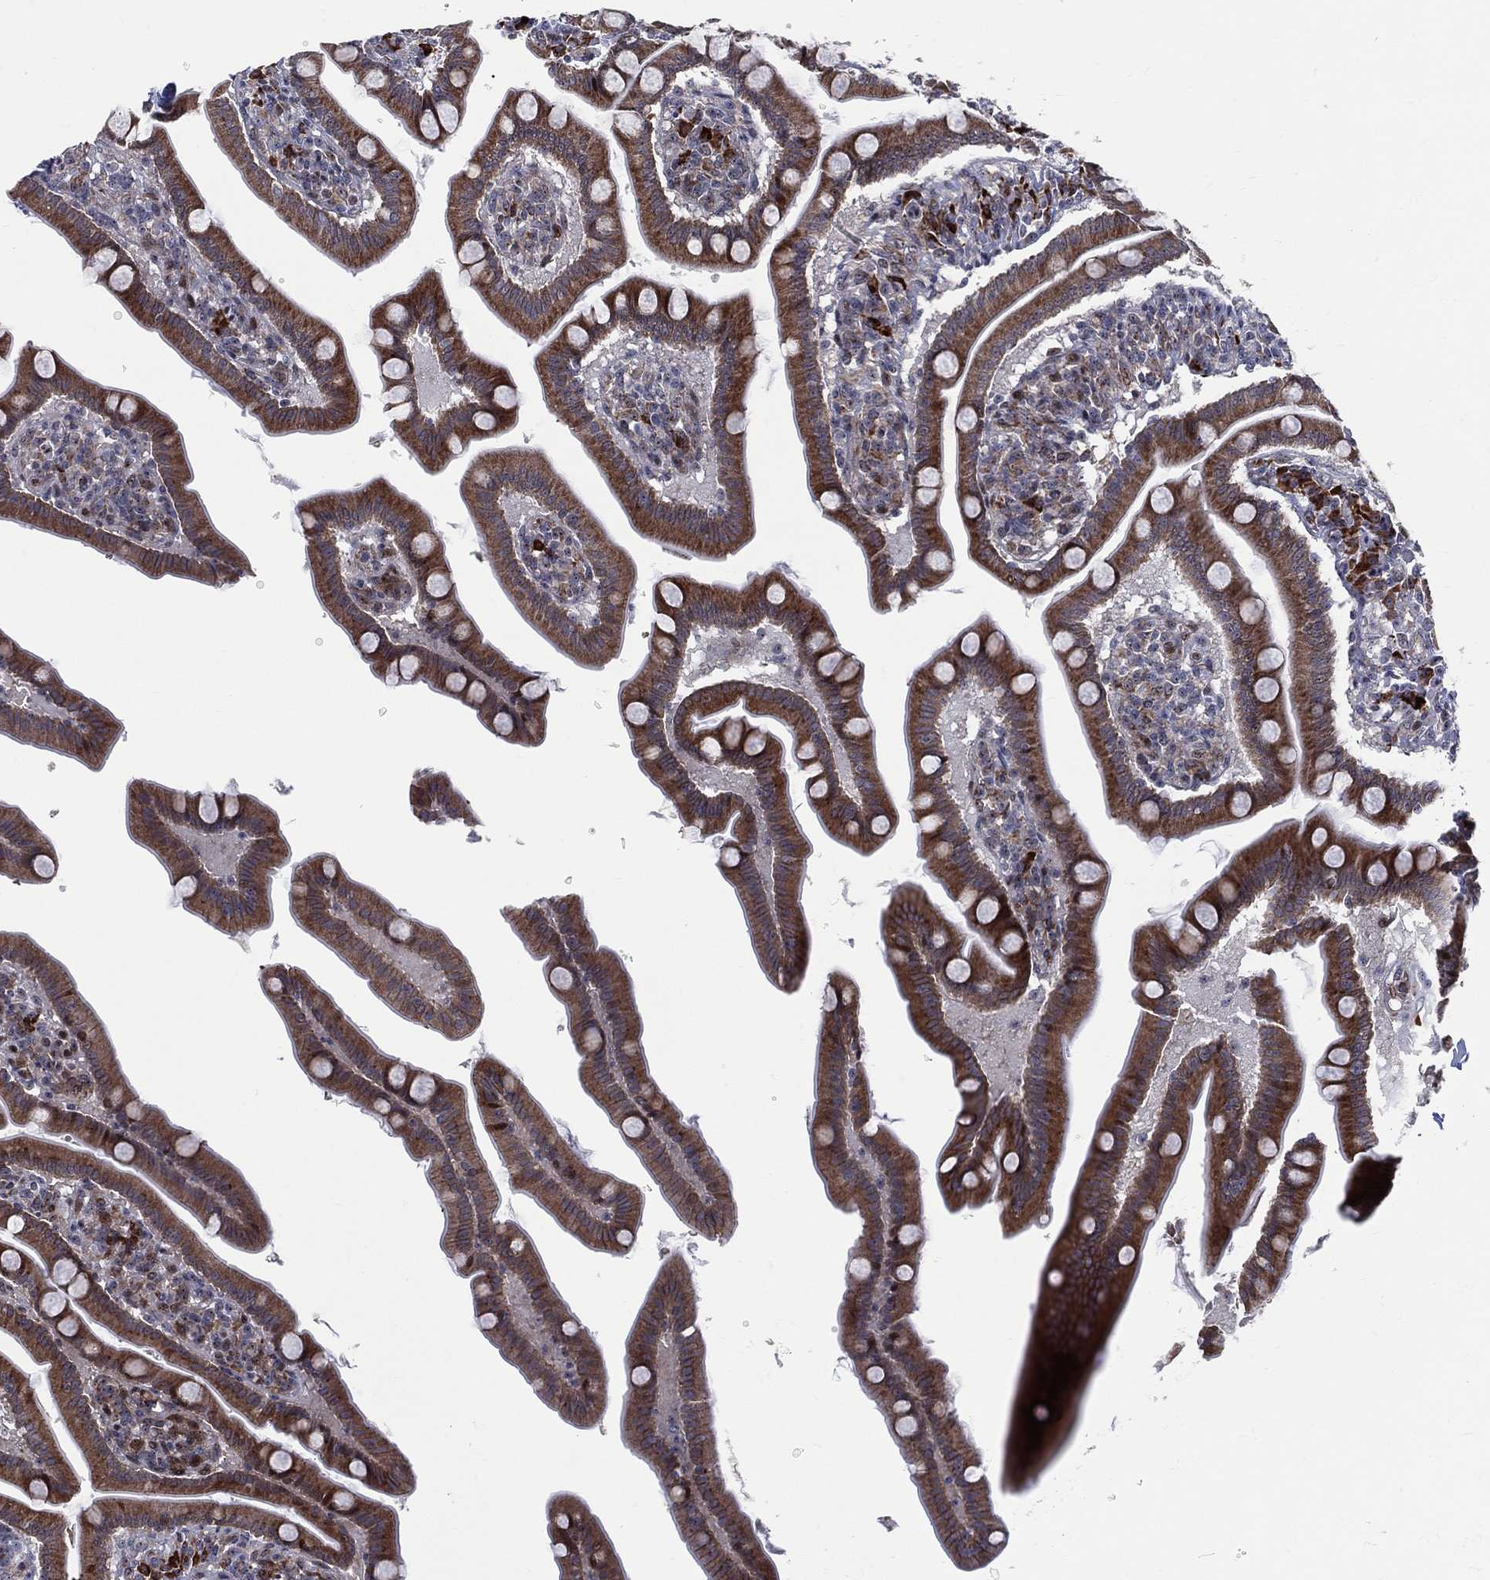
{"staining": {"intensity": "strong", "quantity": "25%-75%", "location": "cytoplasmic/membranous"}, "tissue": "small intestine", "cell_type": "Glandular cells", "image_type": "normal", "snomed": [{"axis": "morphology", "description": "Normal tissue, NOS"}, {"axis": "topography", "description": "Small intestine"}], "caption": "Small intestine stained with DAB immunohistochemistry displays high levels of strong cytoplasmic/membranous staining in about 25%-75% of glandular cells. (IHC, brightfield microscopy, high magnification).", "gene": "VHL", "patient": {"sex": "male", "age": 66}}